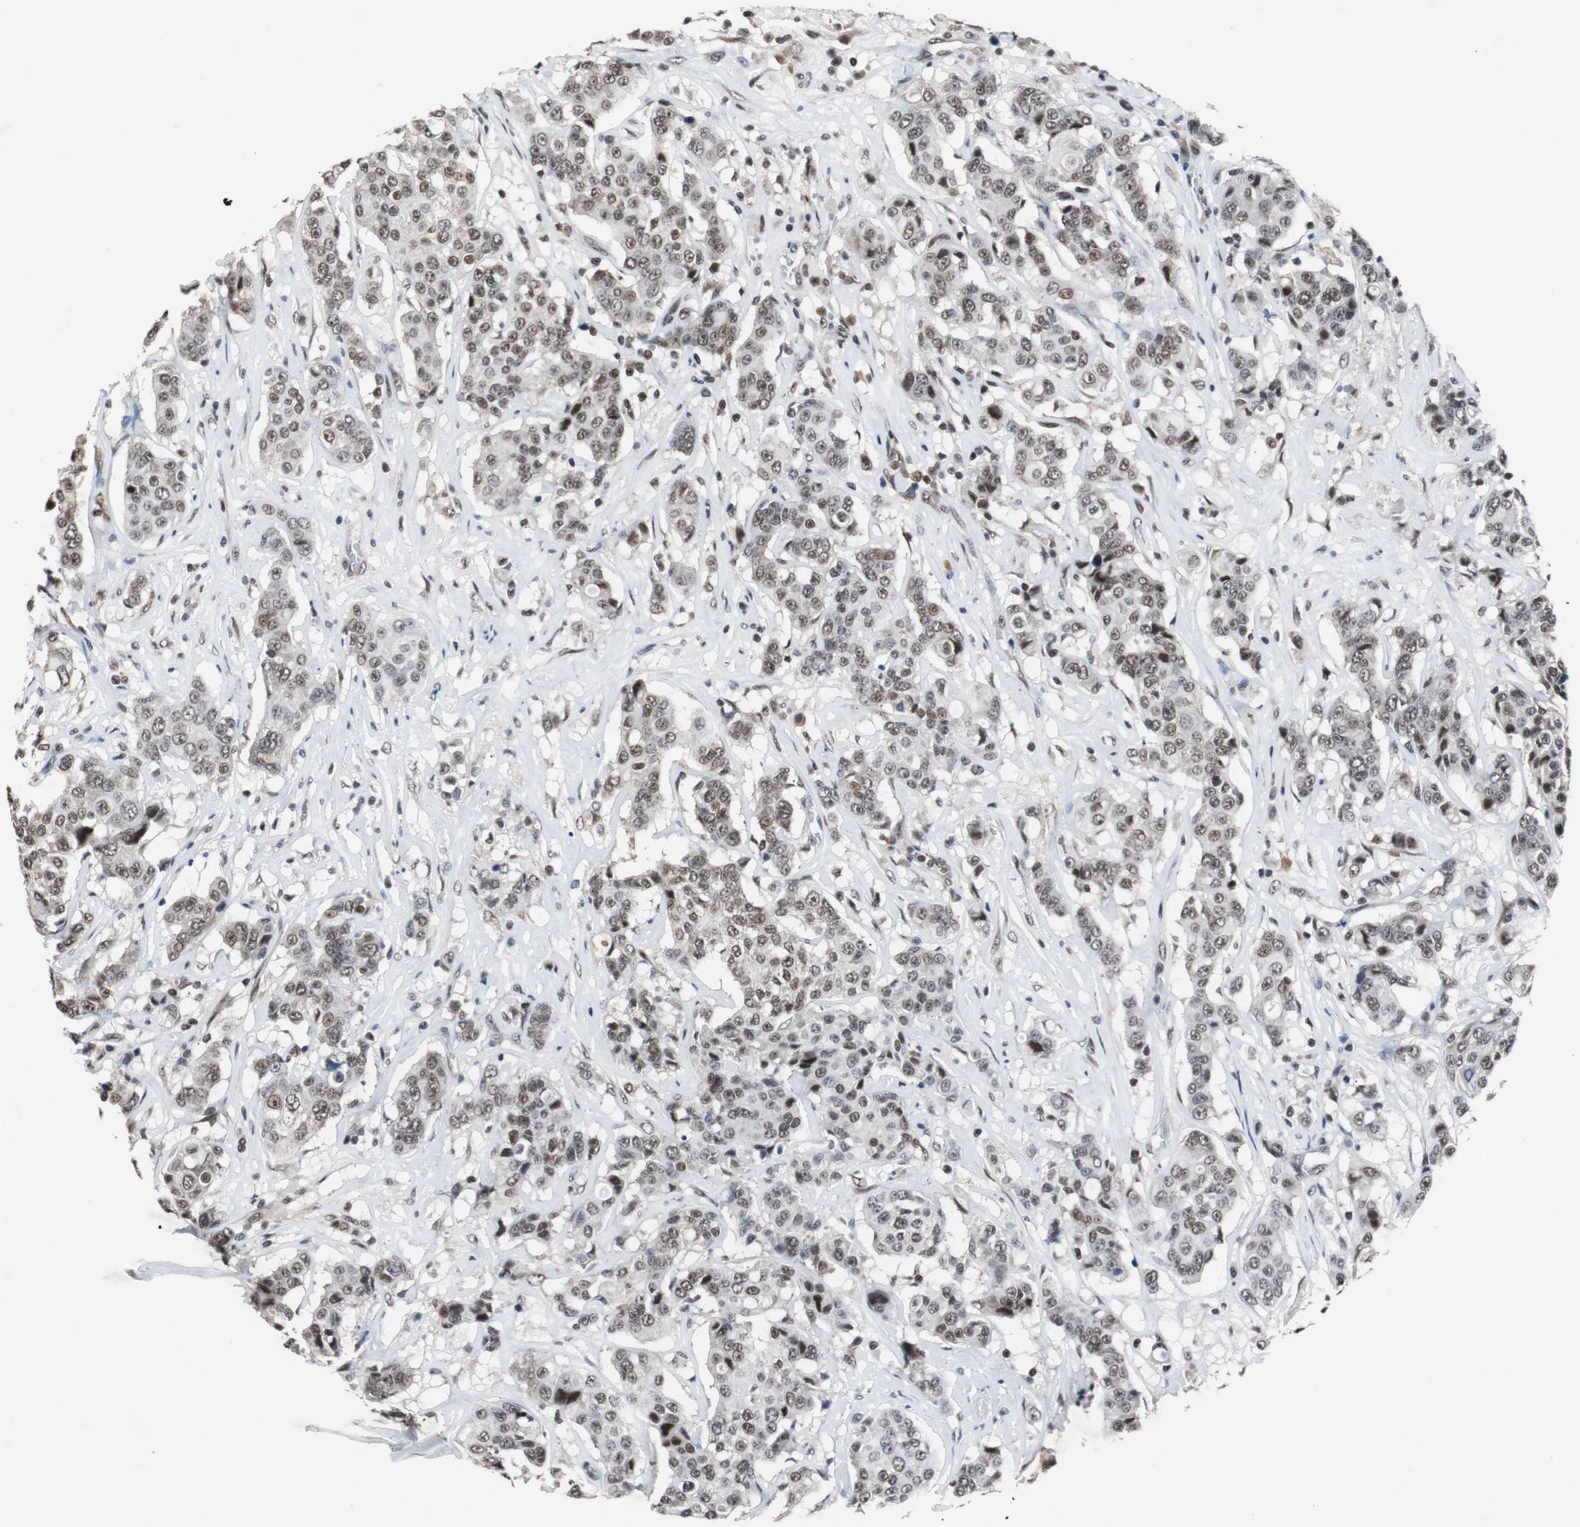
{"staining": {"intensity": "moderate", "quantity": ">75%", "location": "nuclear"}, "tissue": "breast cancer", "cell_type": "Tumor cells", "image_type": "cancer", "snomed": [{"axis": "morphology", "description": "Duct carcinoma"}, {"axis": "topography", "description": "Breast"}], "caption": "Tumor cells show medium levels of moderate nuclear staining in approximately >75% of cells in breast cancer (invasive ductal carcinoma). The protein of interest is shown in brown color, while the nuclei are stained blue.", "gene": "USP28", "patient": {"sex": "female", "age": 27}}